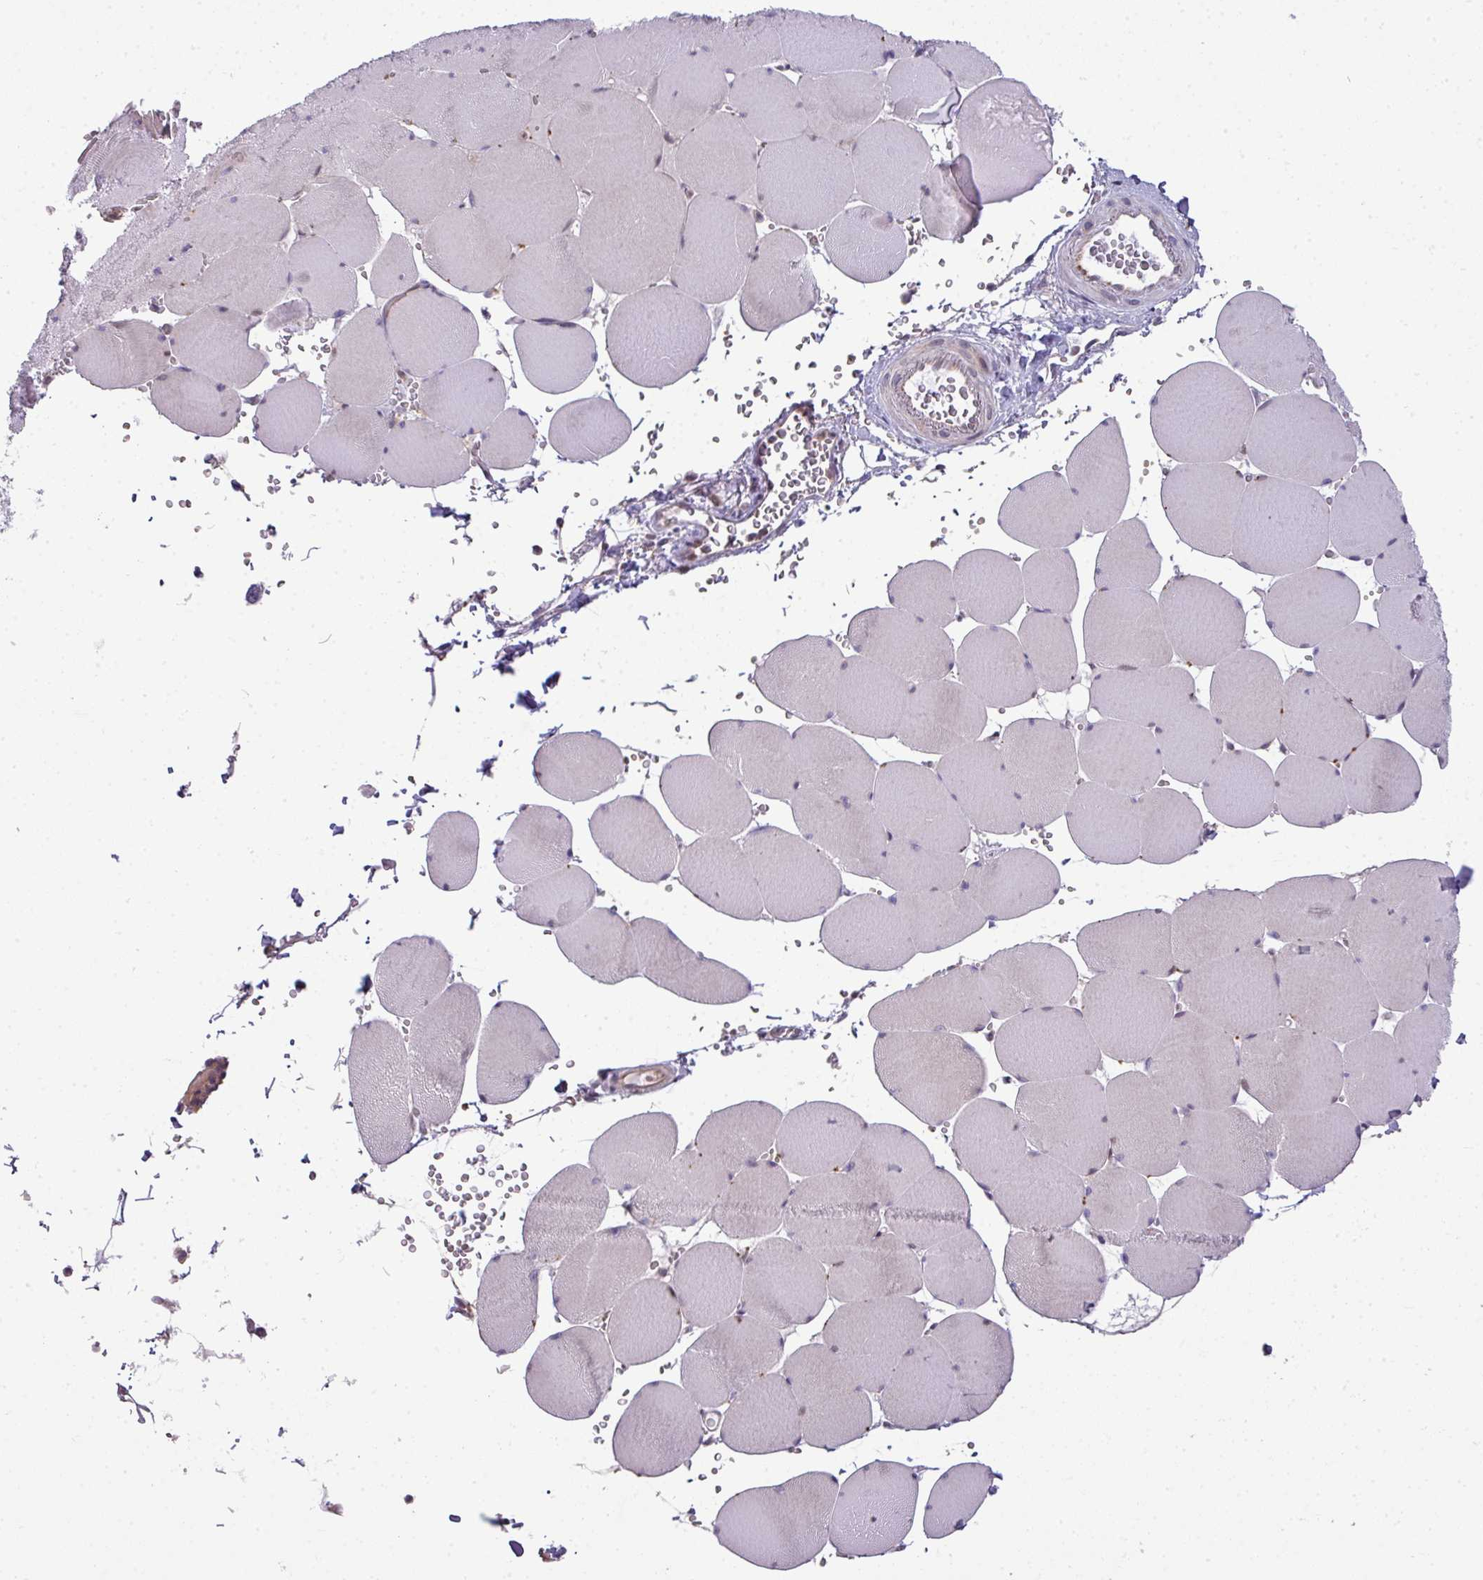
{"staining": {"intensity": "weak", "quantity": "<25%", "location": "cytoplasmic/membranous"}, "tissue": "skeletal muscle", "cell_type": "Myocytes", "image_type": "normal", "snomed": [{"axis": "morphology", "description": "Normal tissue, NOS"}, {"axis": "topography", "description": "Skeletal muscle"}, {"axis": "topography", "description": "Head-Neck"}], "caption": "Myocytes are negative for protein expression in benign human skeletal muscle.", "gene": "STAT5A", "patient": {"sex": "male", "age": 66}}